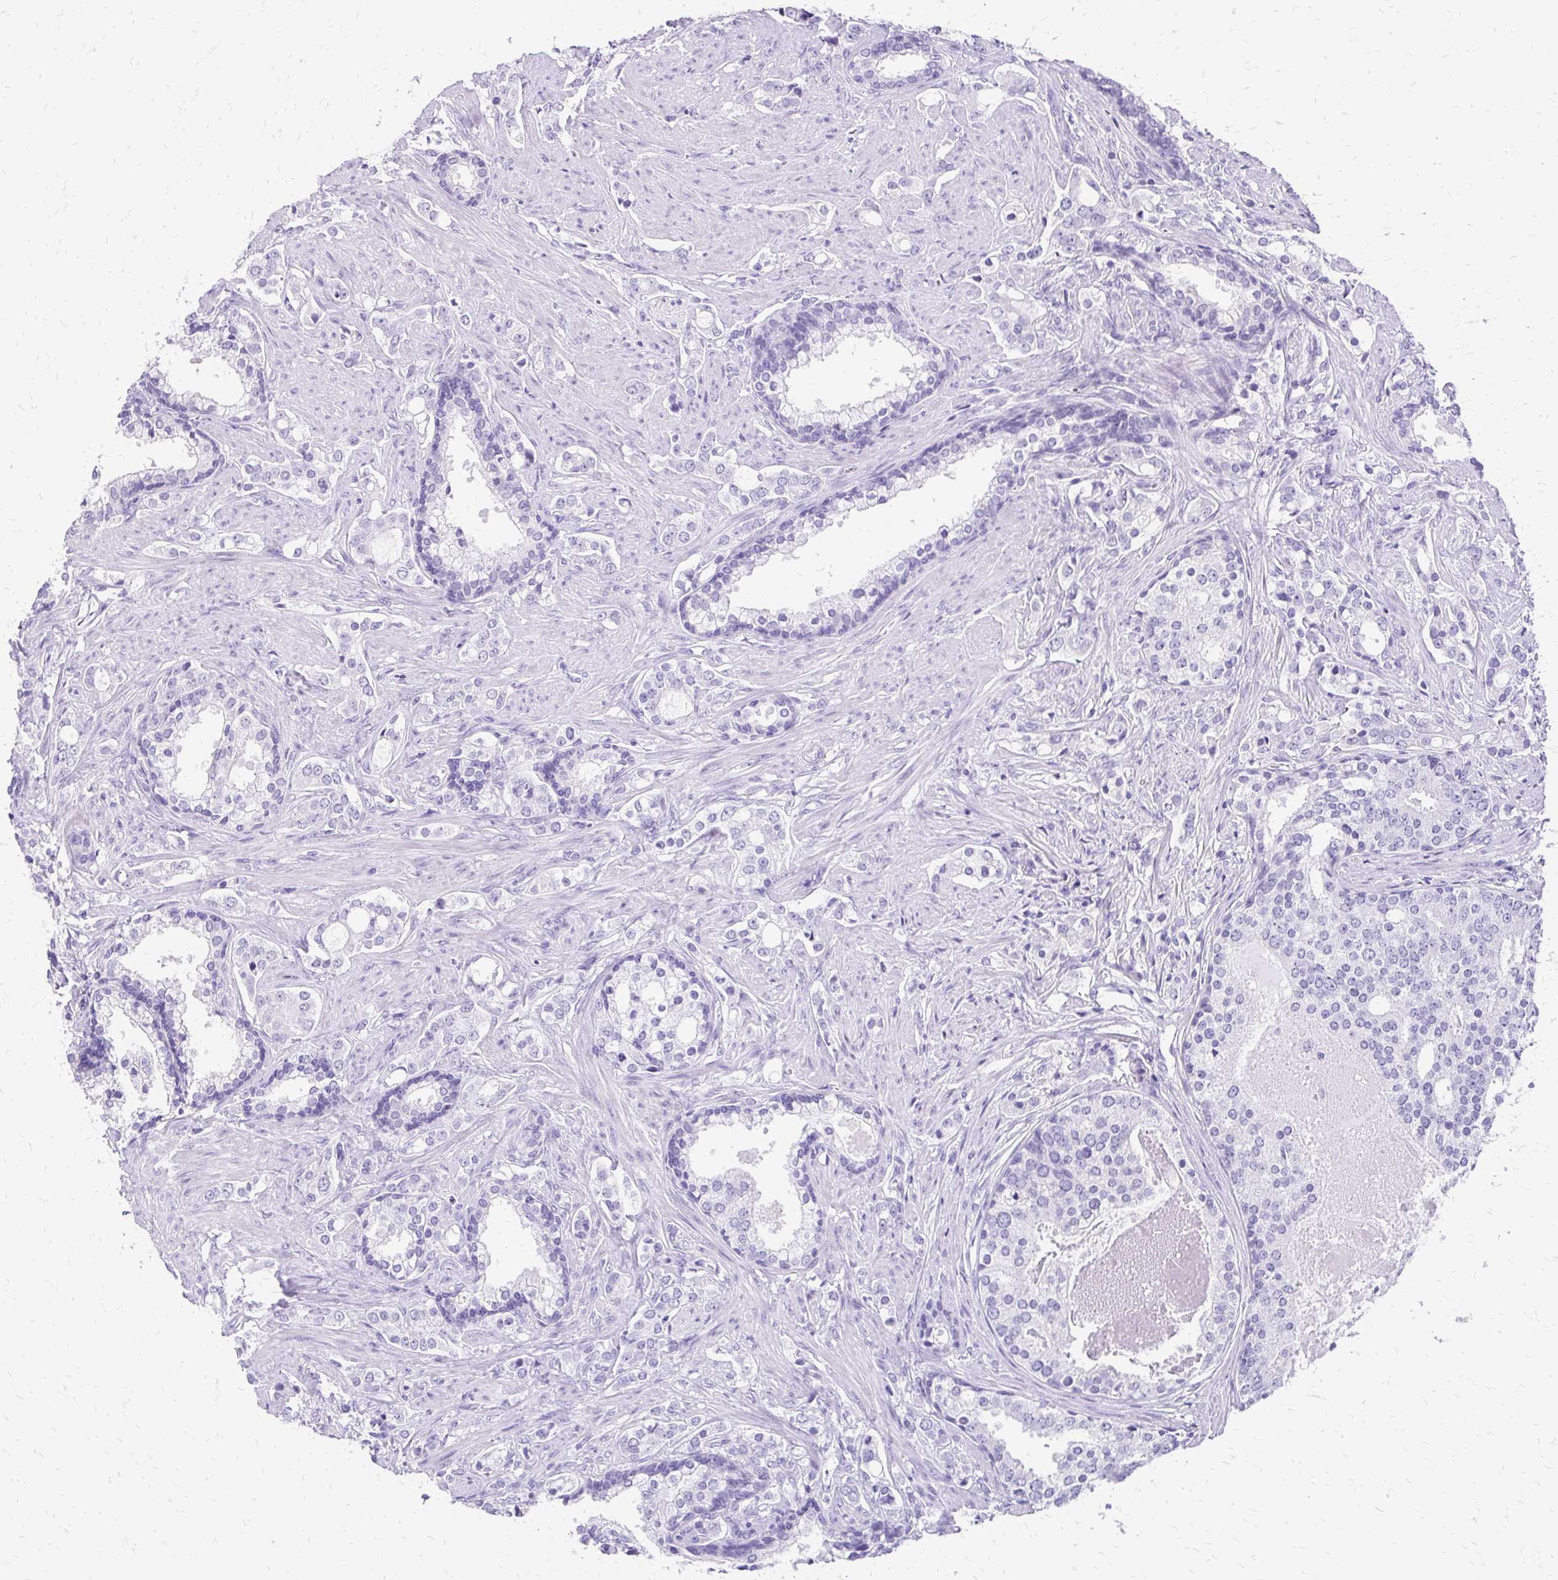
{"staining": {"intensity": "negative", "quantity": "none", "location": "none"}, "tissue": "prostate cancer", "cell_type": "Tumor cells", "image_type": "cancer", "snomed": [{"axis": "morphology", "description": "Adenocarcinoma, Medium grade"}, {"axis": "topography", "description": "Prostate"}], "caption": "This image is of medium-grade adenocarcinoma (prostate) stained with immunohistochemistry (IHC) to label a protein in brown with the nuclei are counter-stained blue. There is no staining in tumor cells.", "gene": "SLC32A1", "patient": {"sex": "male", "age": 57}}